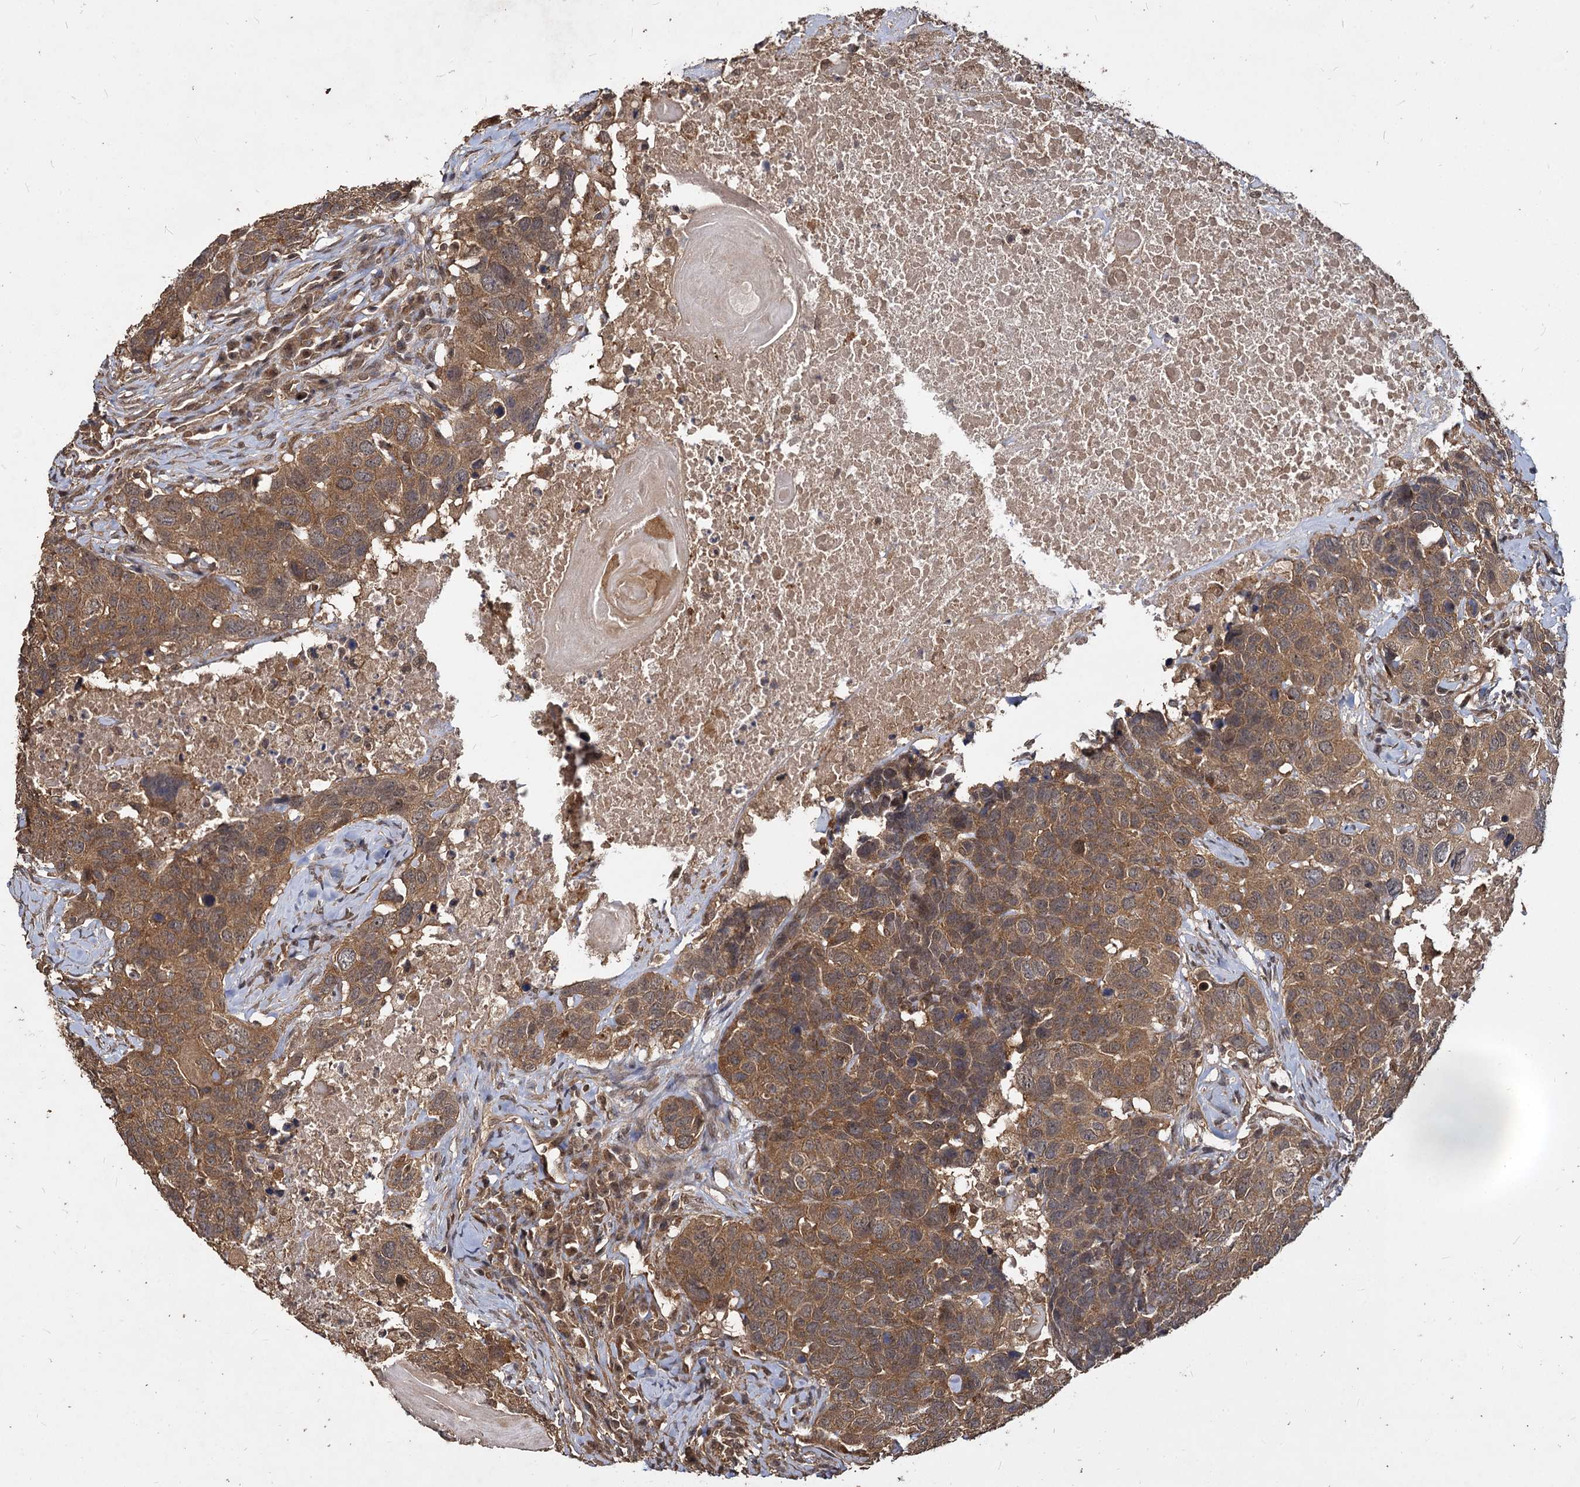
{"staining": {"intensity": "moderate", "quantity": ">75%", "location": "cytoplasmic/membranous"}, "tissue": "head and neck cancer", "cell_type": "Tumor cells", "image_type": "cancer", "snomed": [{"axis": "morphology", "description": "Squamous cell carcinoma, NOS"}, {"axis": "topography", "description": "Head-Neck"}], "caption": "A photomicrograph of human head and neck cancer (squamous cell carcinoma) stained for a protein displays moderate cytoplasmic/membranous brown staining in tumor cells.", "gene": "VPS51", "patient": {"sex": "male", "age": 66}}